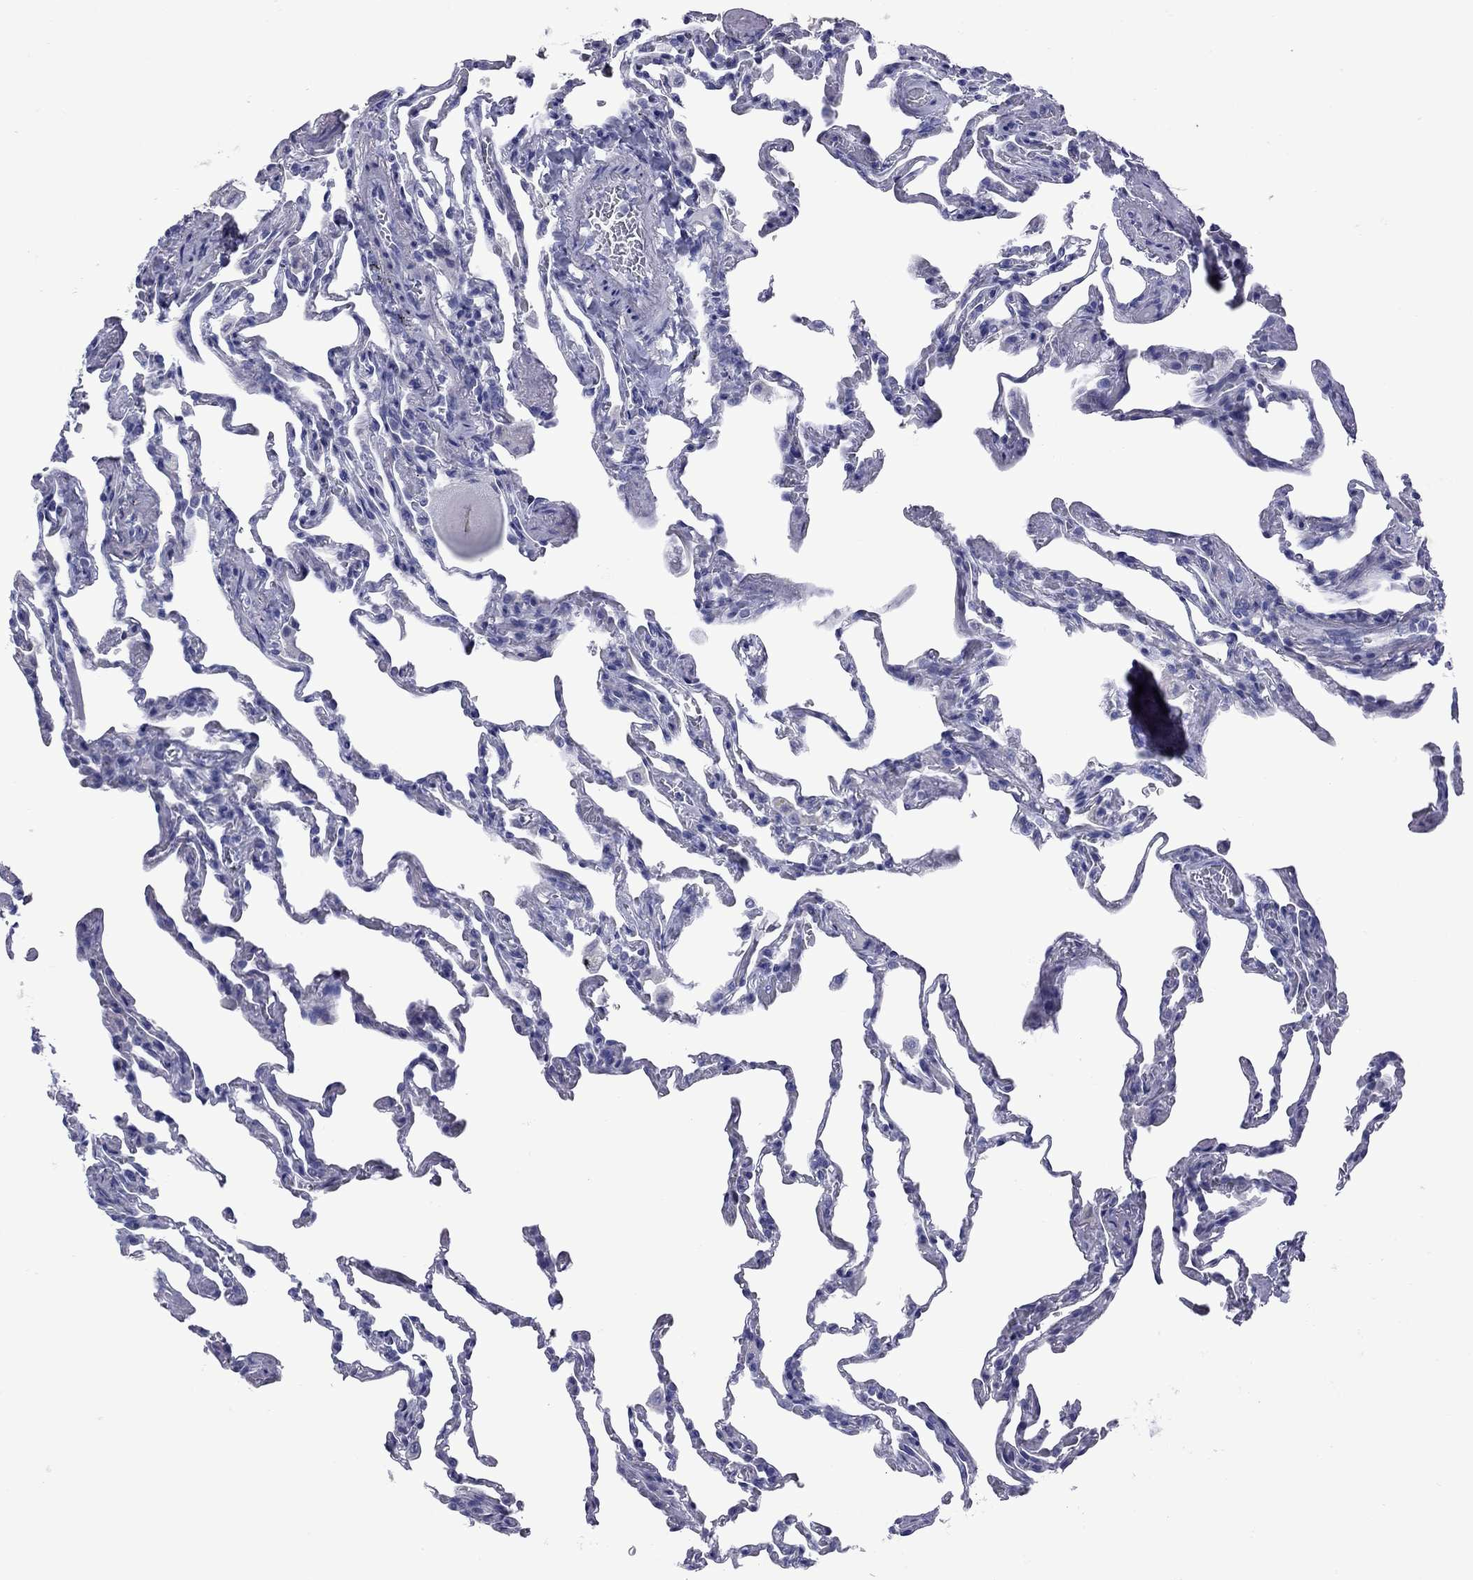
{"staining": {"intensity": "negative", "quantity": "none", "location": "none"}, "tissue": "lung", "cell_type": "Alveolar cells", "image_type": "normal", "snomed": [{"axis": "morphology", "description": "Normal tissue, NOS"}, {"axis": "topography", "description": "Lung"}], "caption": "IHC micrograph of normal lung: human lung stained with DAB (3,3'-diaminobenzidine) demonstrates no significant protein staining in alveolar cells.", "gene": "EPPIN", "patient": {"sex": "female", "age": 43}}